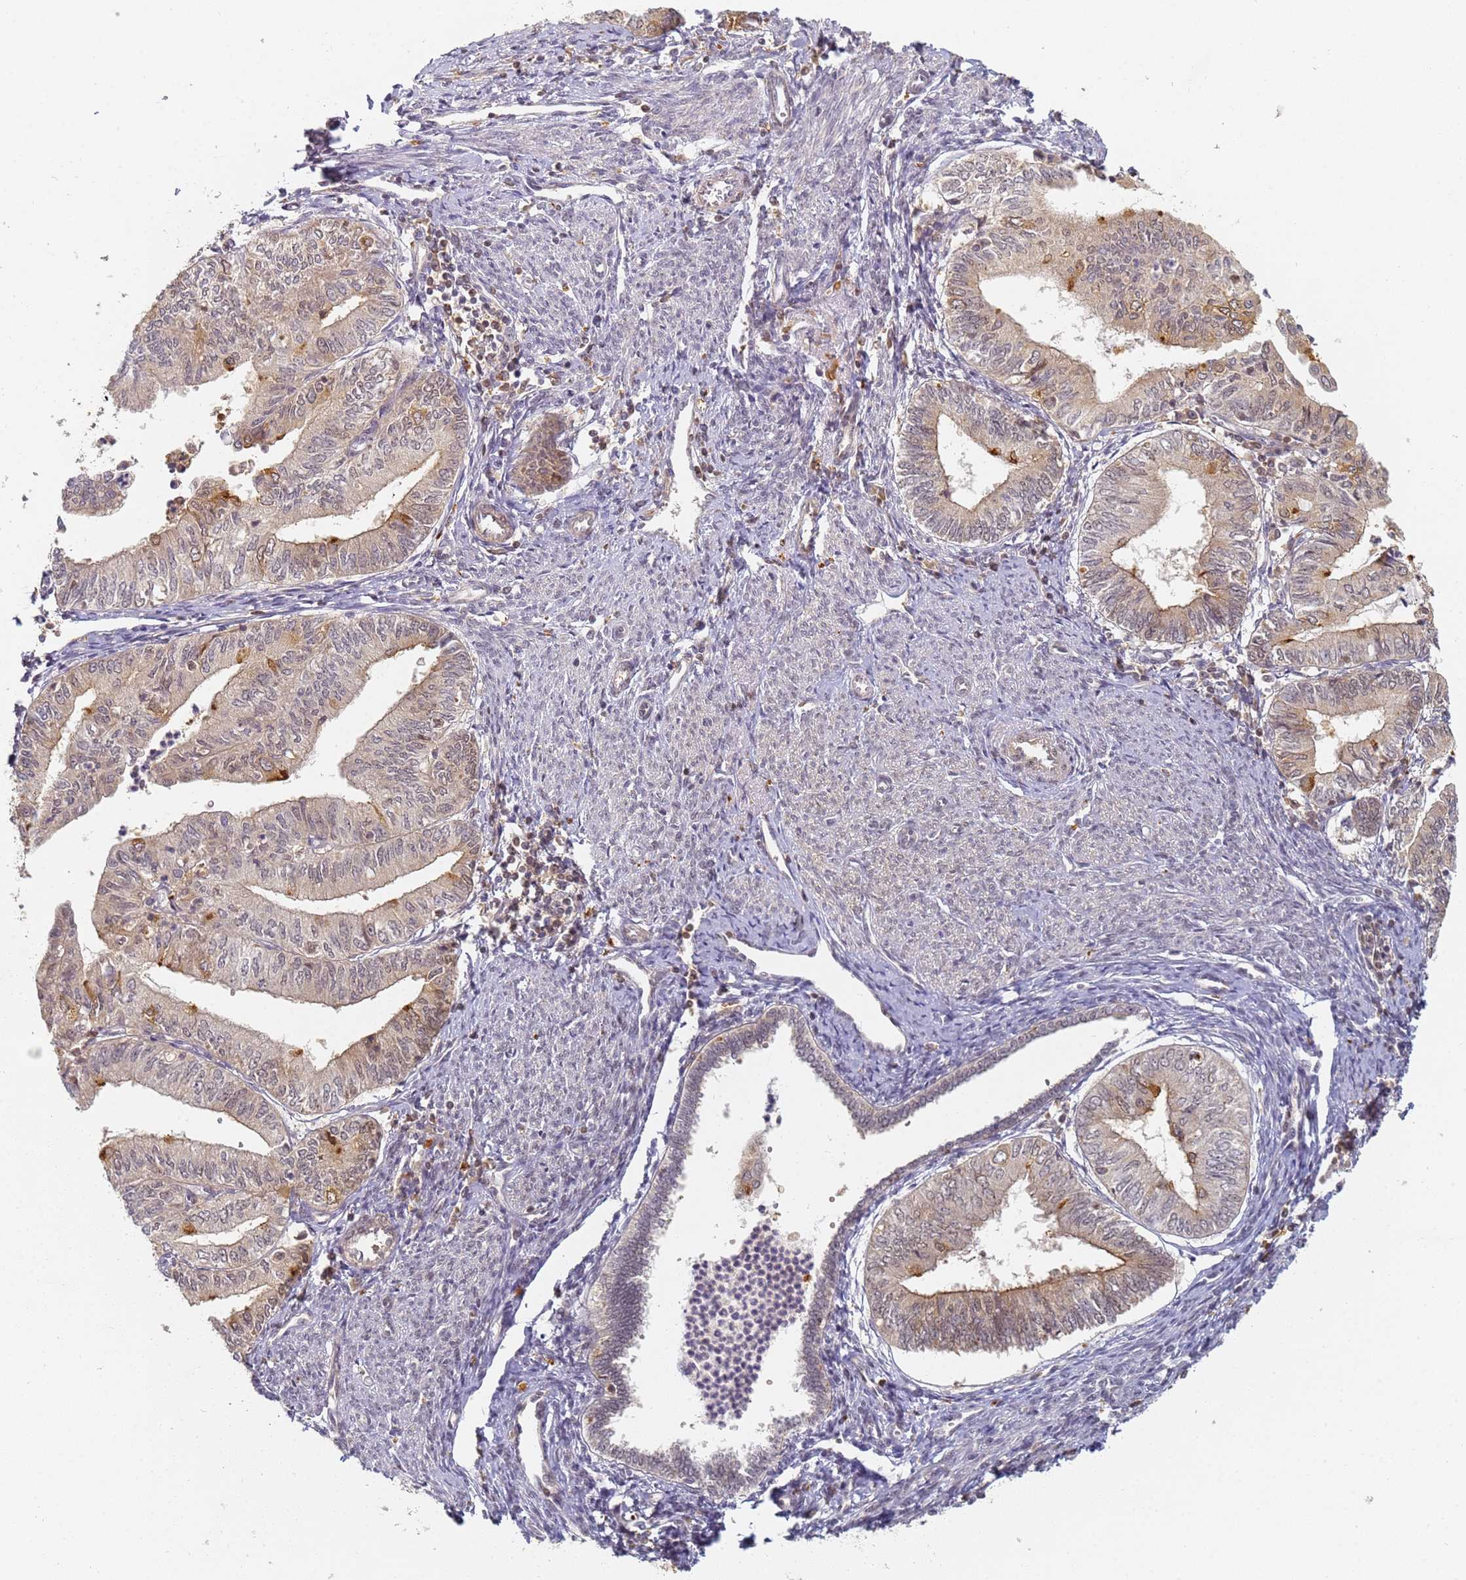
{"staining": {"intensity": "moderate", "quantity": "<25%", "location": "cytoplasmic/membranous,nuclear"}, "tissue": "endometrial cancer", "cell_type": "Tumor cells", "image_type": "cancer", "snomed": [{"axis": "morphology", "description": "Adenocarcinoma, NOS"}, {"axis": "topography", "description": "Endometrium"}], "caption": "This micrograph reveals immunohistochemistry (IHC) staining of human adenocarcinoma (endometrial), with low moderate cytoplasmic/membranous and nuclear staining in about <25% of tumor cells.", "gene": "HMCES", "patient": {"sex": "female", "age": 66}}